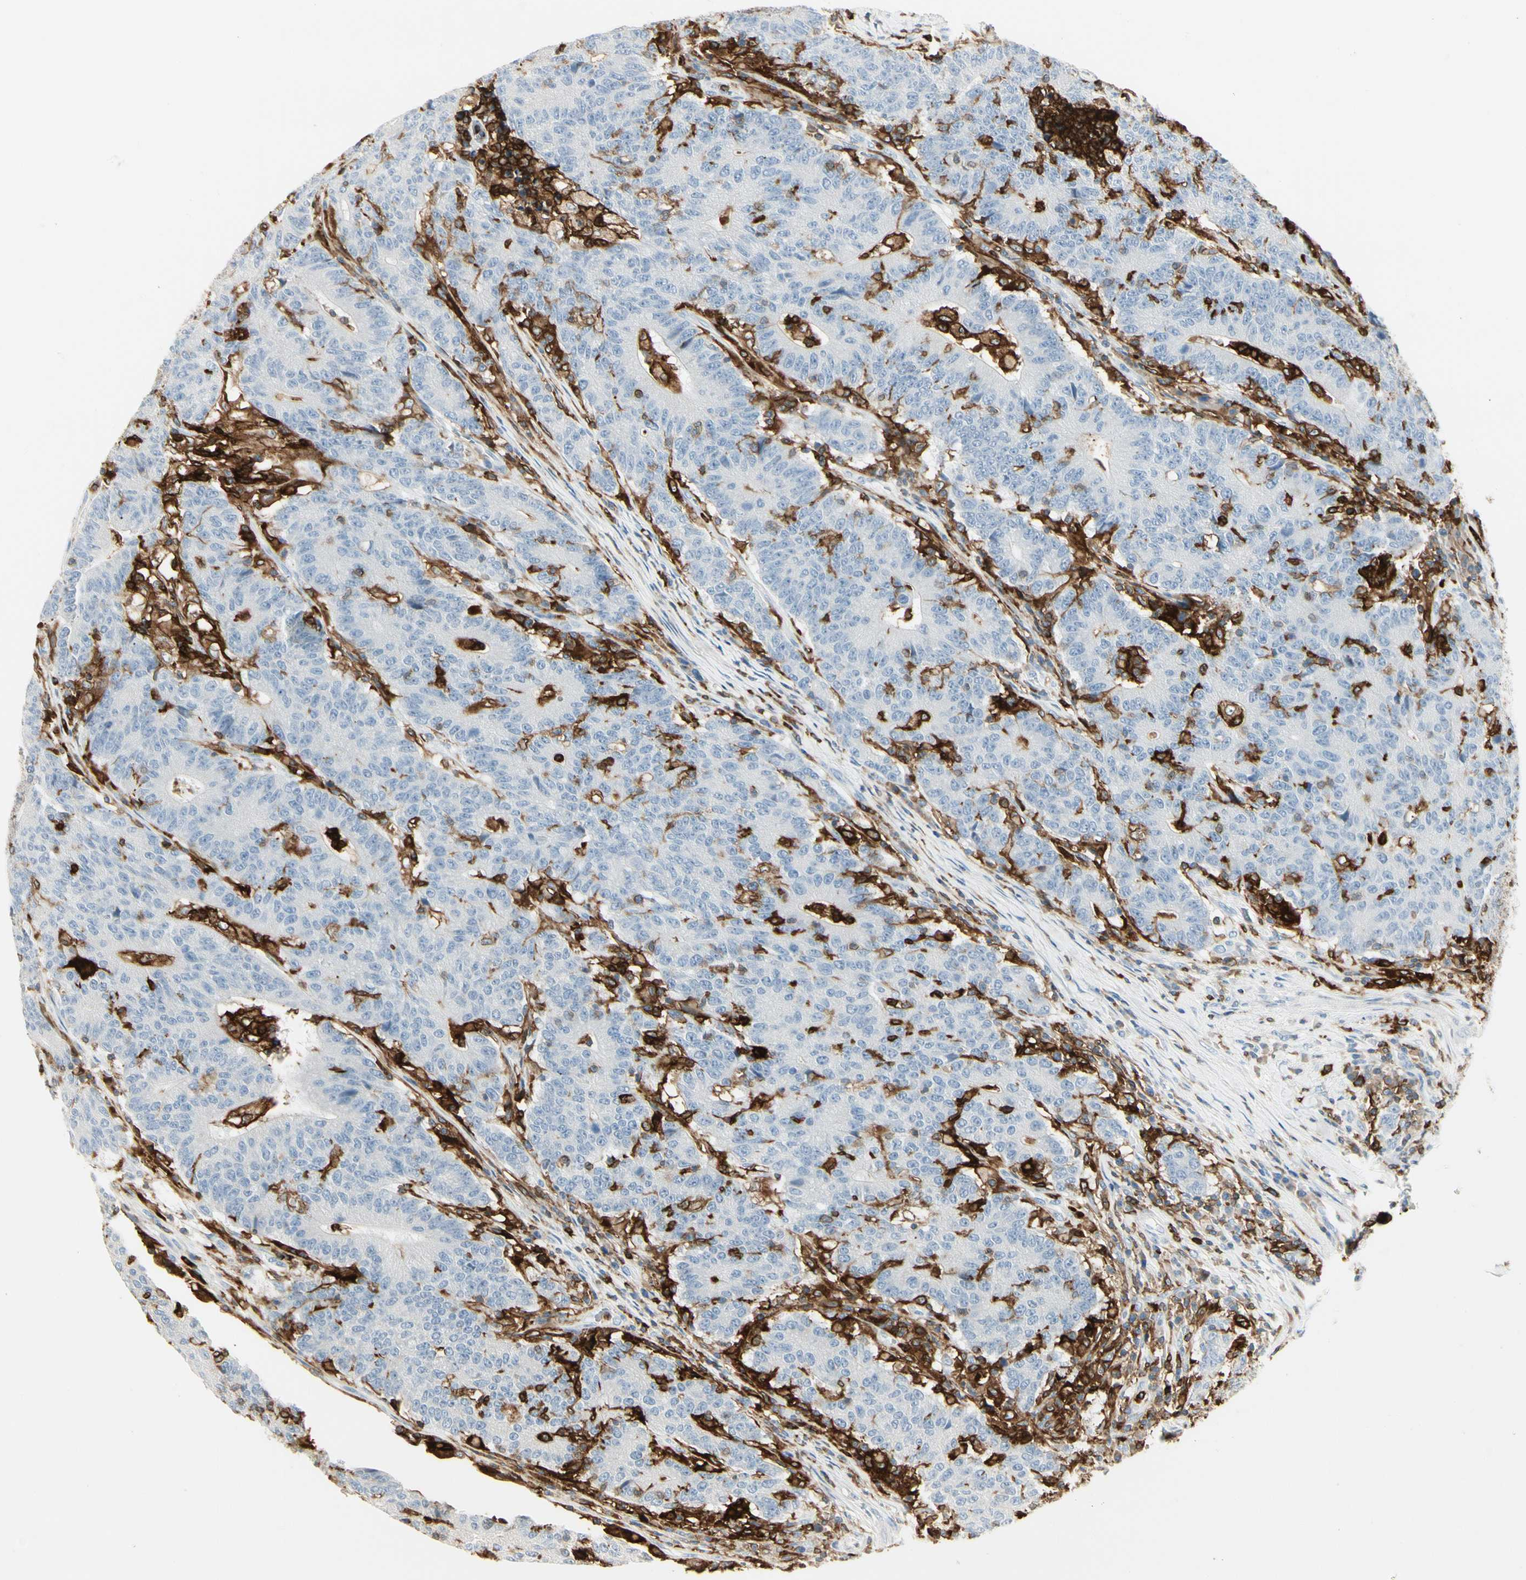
{"staining": {"intensity": "negative", "quantity": "none", "location": "none"}, "tissue": "colorectal cancer", "cell_type": "Tumor cells", "image_type": "cancer", "snomed": [{"axis": "morphology", "description": "Normal tissue, NOS"}, {"axis": "morphology", "description": "Adenocarcinoma, NOS"}, {"axis": "topography", "description": "Colon"}], "caption": "An immunohistochemistry (IHC) image of colorectal adenocarcinoma is shown. There is no staining in tumor cells of colorectal adenocarcinoma. (Brightfield microscopy of DAB immunohistochemistry at high magnification).", "gene": "ITGB2", "patient": {"sex": "female", "age": 75}}